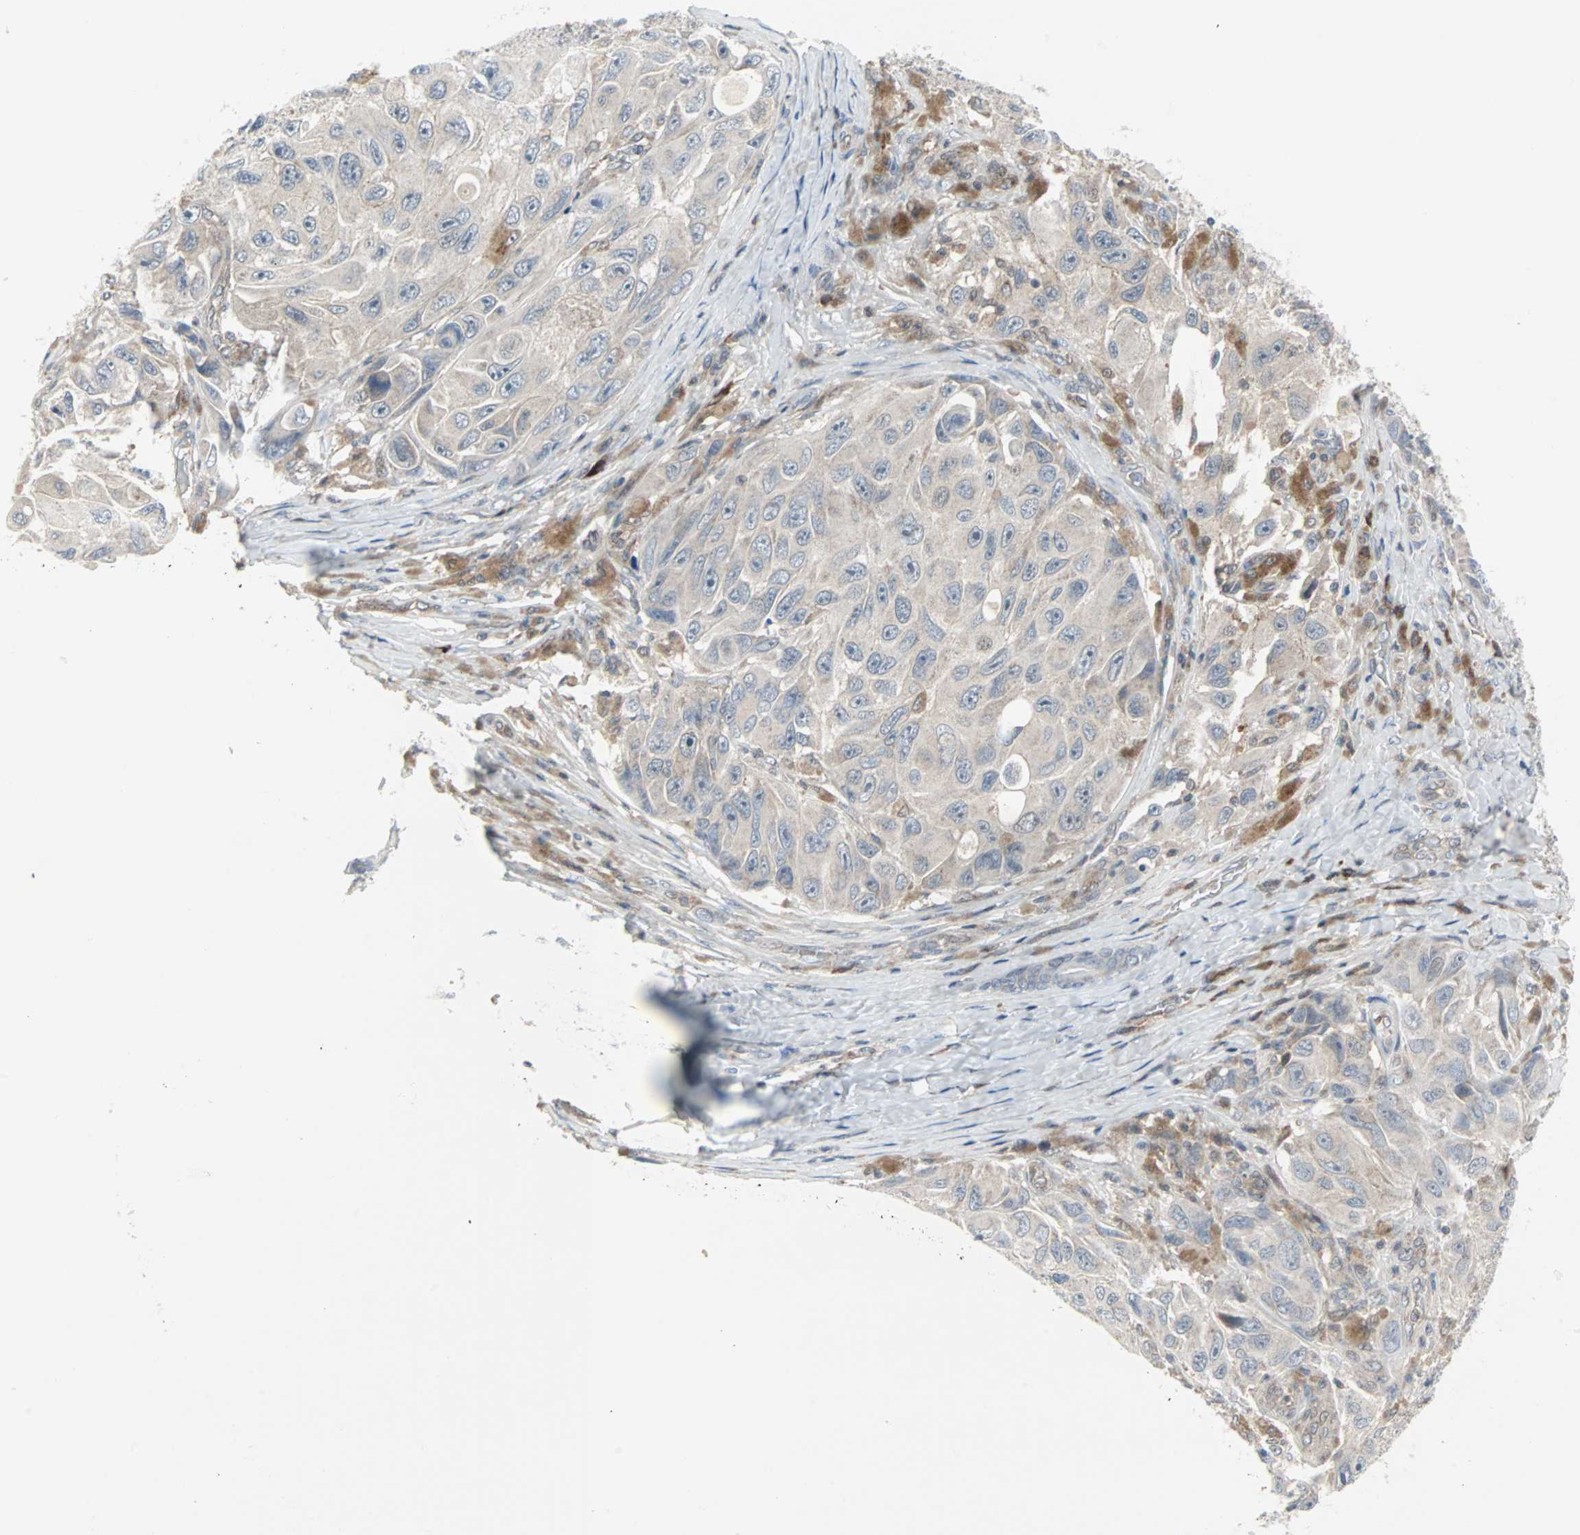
{"staining": {"intensity": "negative", "quantity": "none", "location": "none"}, "tissue": "melanoma", "cell_type": "Tumor cells", "image_type": "cancer", "snomed": [{"axis": "morphology", "description": "Malignant melanoma, NOS"}, {"axis": "topography", "description": "Skin"}], "caption": "An immunohistochemistry (IHC) micrograph of melanoma is shown. There is no staining in tumor cells of melanoma.", "gene": "CASP3", "patient": {"sex": "female", "age": 73}}